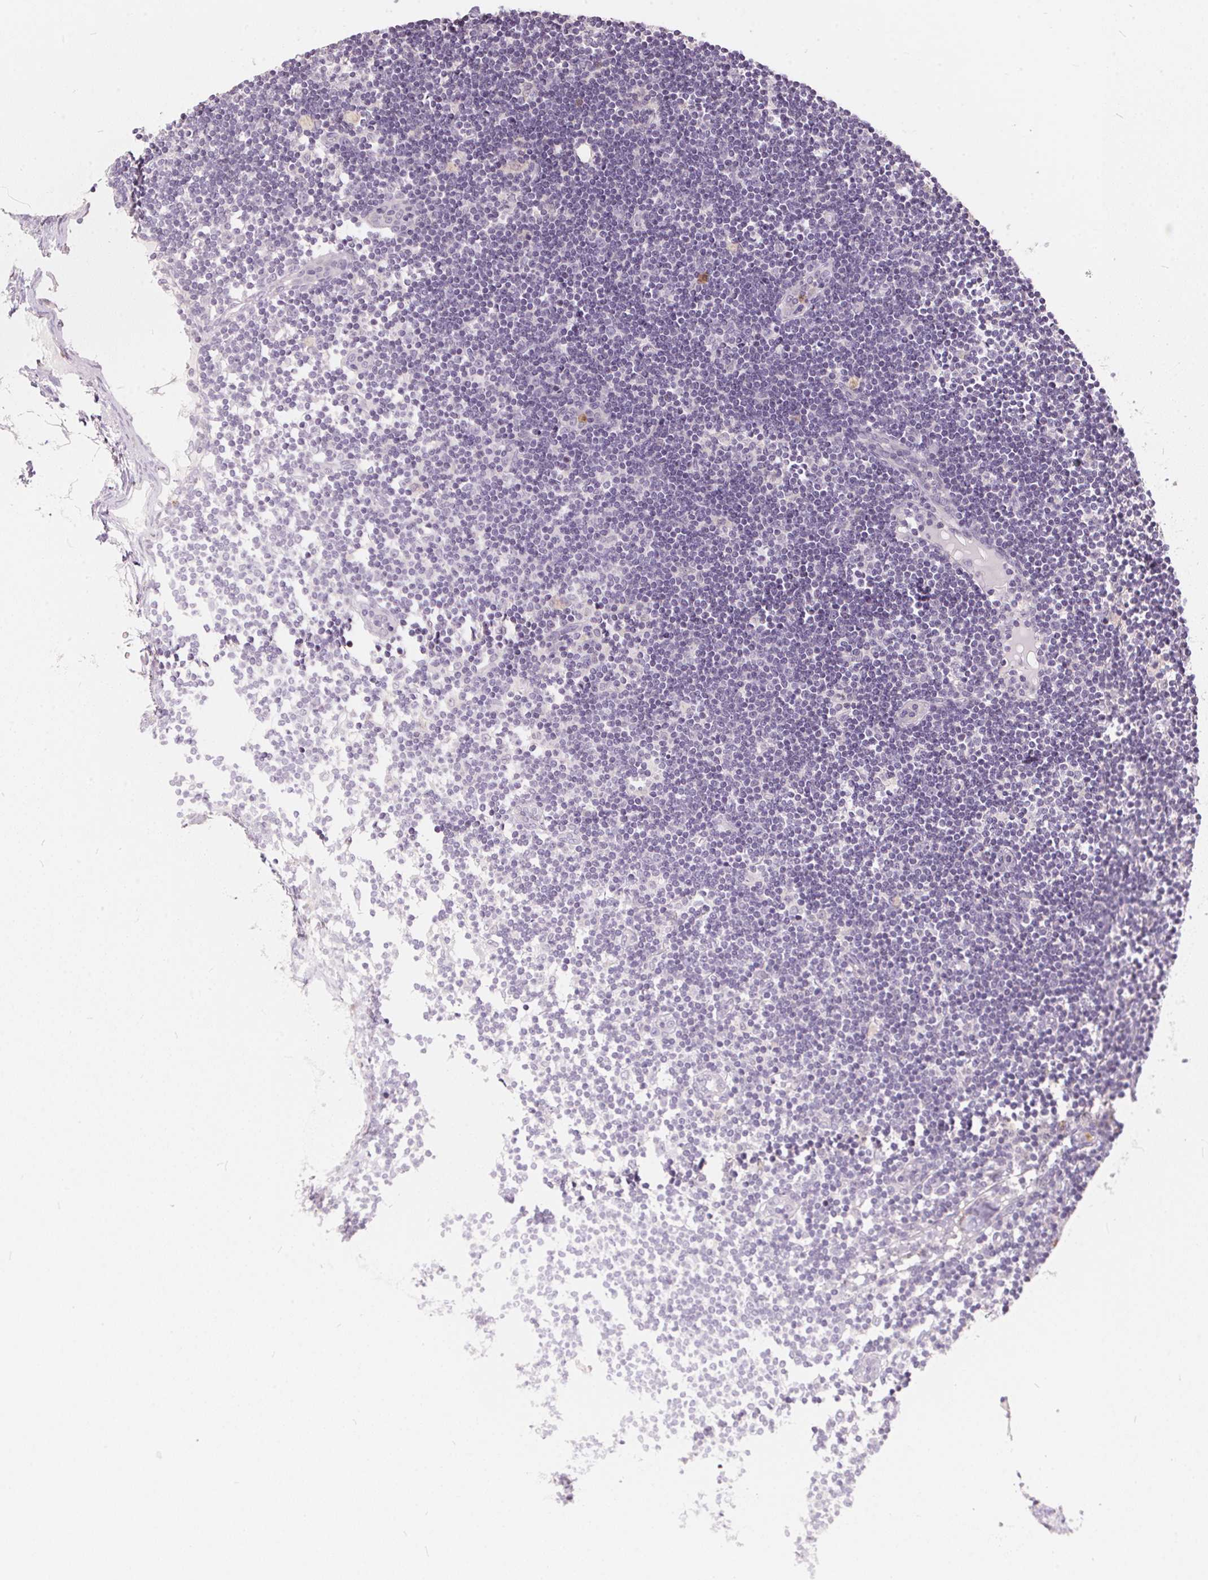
{"staining": {"intensity": "negative", "quantity": "none", "location": "none"}, "tissue": "lymph node", "cell_type": "Germinal center cells", "image_type": "normal", "snomed": [{"axis": "morphology", "description": "Normal tissue, NOS"}, {"axis": "topography", "description": "Lymph node"}], "caption": "Unremarkable lymph node was stained to show a protein in brown. There is no significant expression in germinal center cells.", "gene": "SERPINB1", "patient": {"sex": "female", "age": 65}}